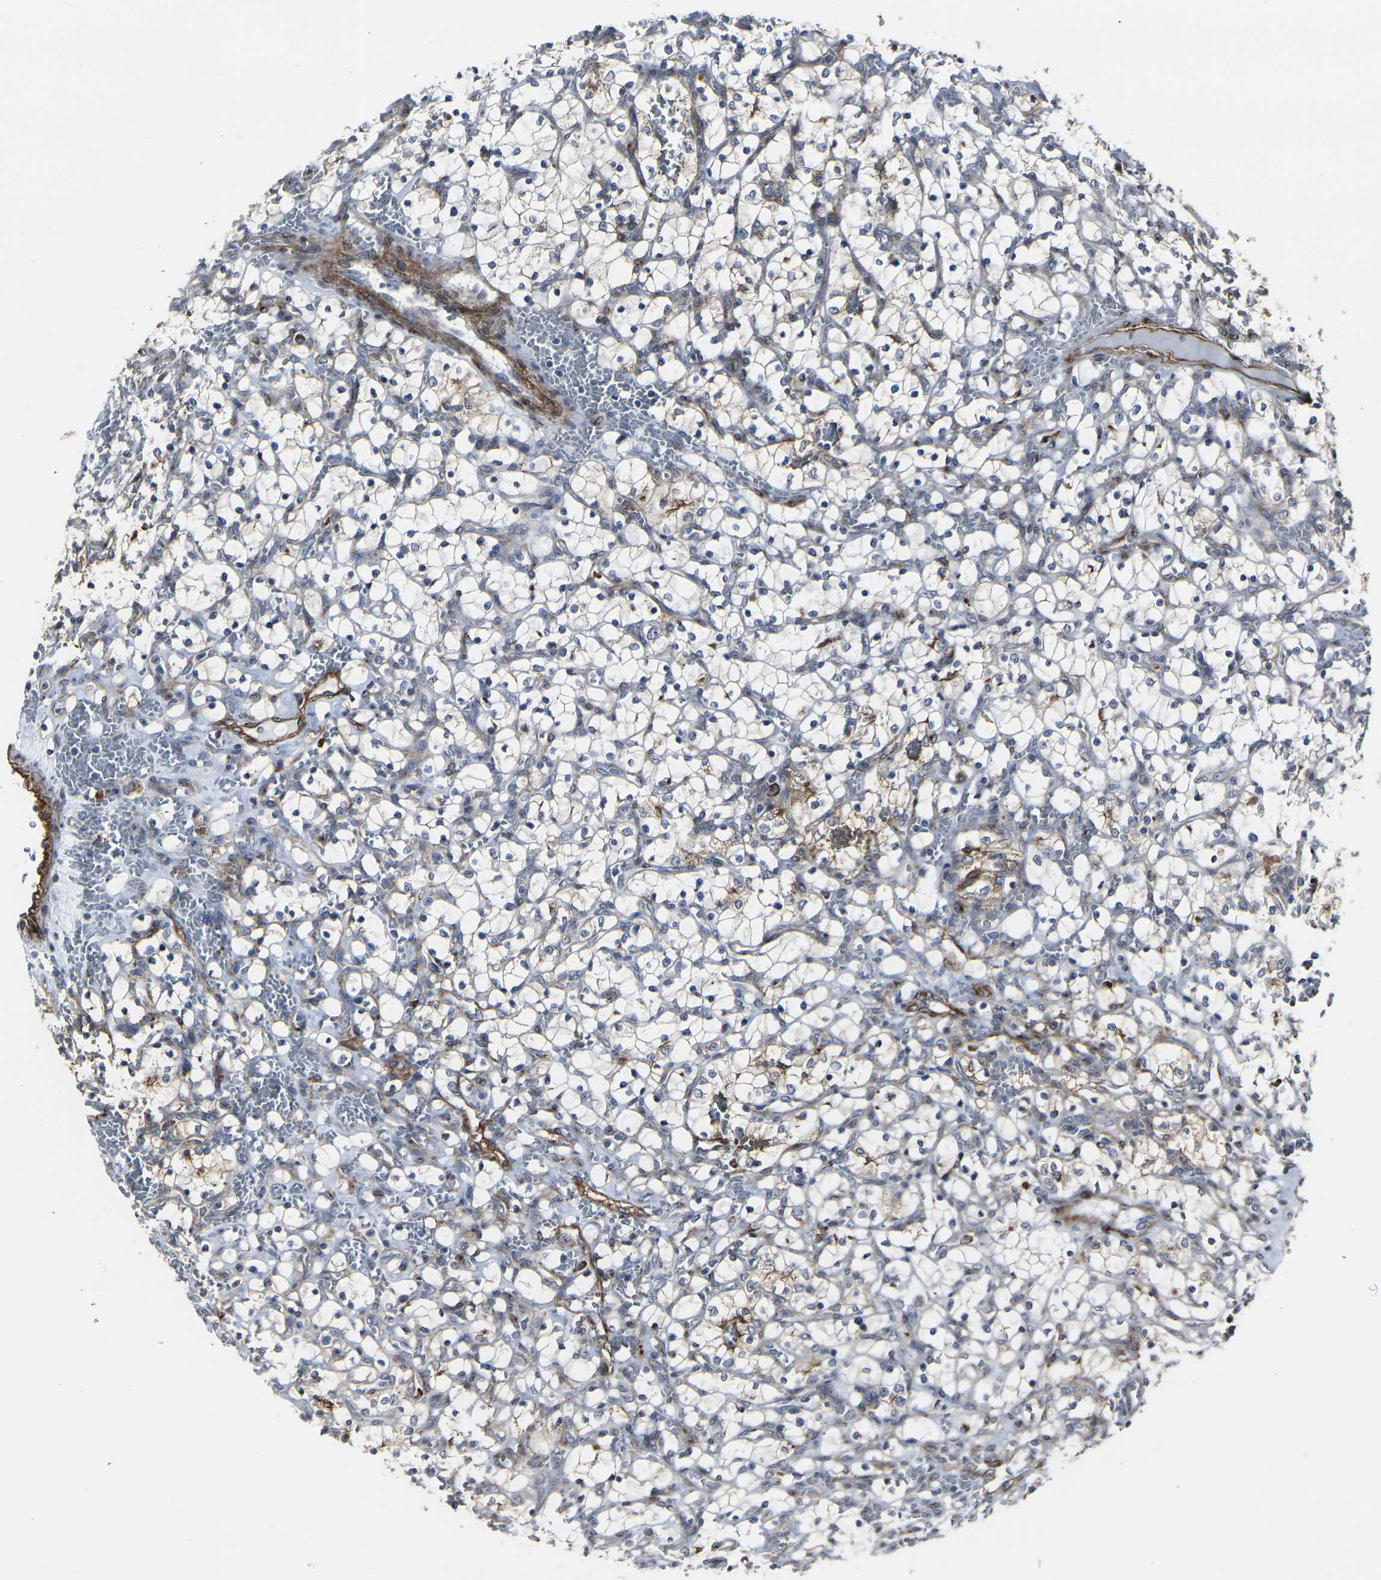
{"staining": {"intensity": "weak", "quantity": "<25%", "location": "cytoplasmic/membranous"}, "tissue": "renal cancer", "cell_type": "Tumor cells", "image_type": "cancer", "snomed": [{"axis": "morphology", "description": "Adenocarcinoma, NOS"}, {"axis": "topography", "description": "Kidney"}], "caption": "Tumor cells show no significant protein expression in renal adenocarcinoma. (DAB immunohistochemistry (IHC) with hematoxylin counter stain).", "gene": "MYOF", "patient": {"sex": "female", "age": 69}}